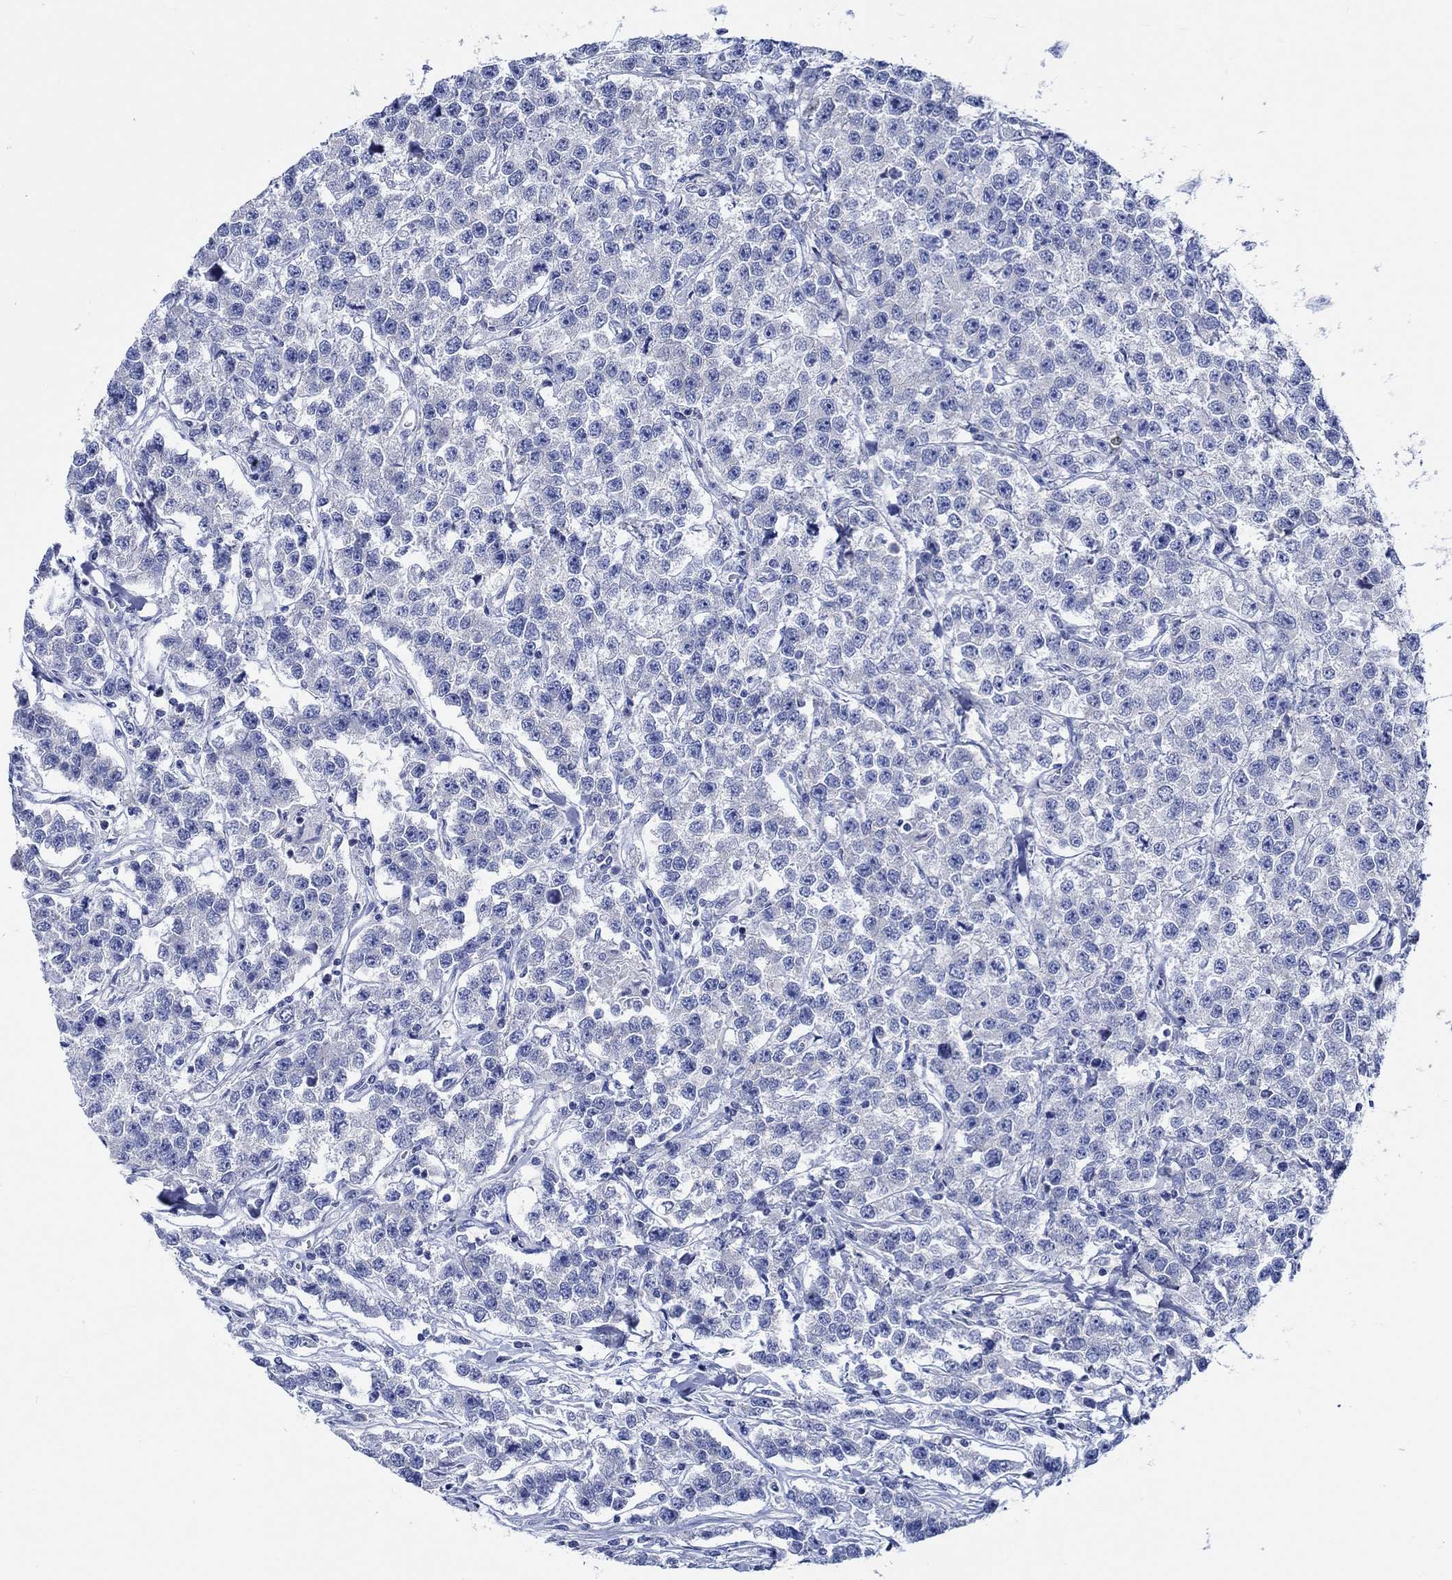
{"staining": {"intensity": "negative", "quantity": "none", "location": "none"}, "tissue": "testis cancer", "cell_type": "Tumor cells", "image_type": "cancer", "snomed": [{"axis": "morphology", "description": "Seminoma, NOS"}, {"axis": "topography", "description": "Testis"}], "caption": "High power microscopy image of an immunohistochemistry micrograph of testis cancer (seminoma), revealing no significant staining in tumor cells.", "gene": "PTPRN2", "patient": {"sex": "male", "age": 59}}